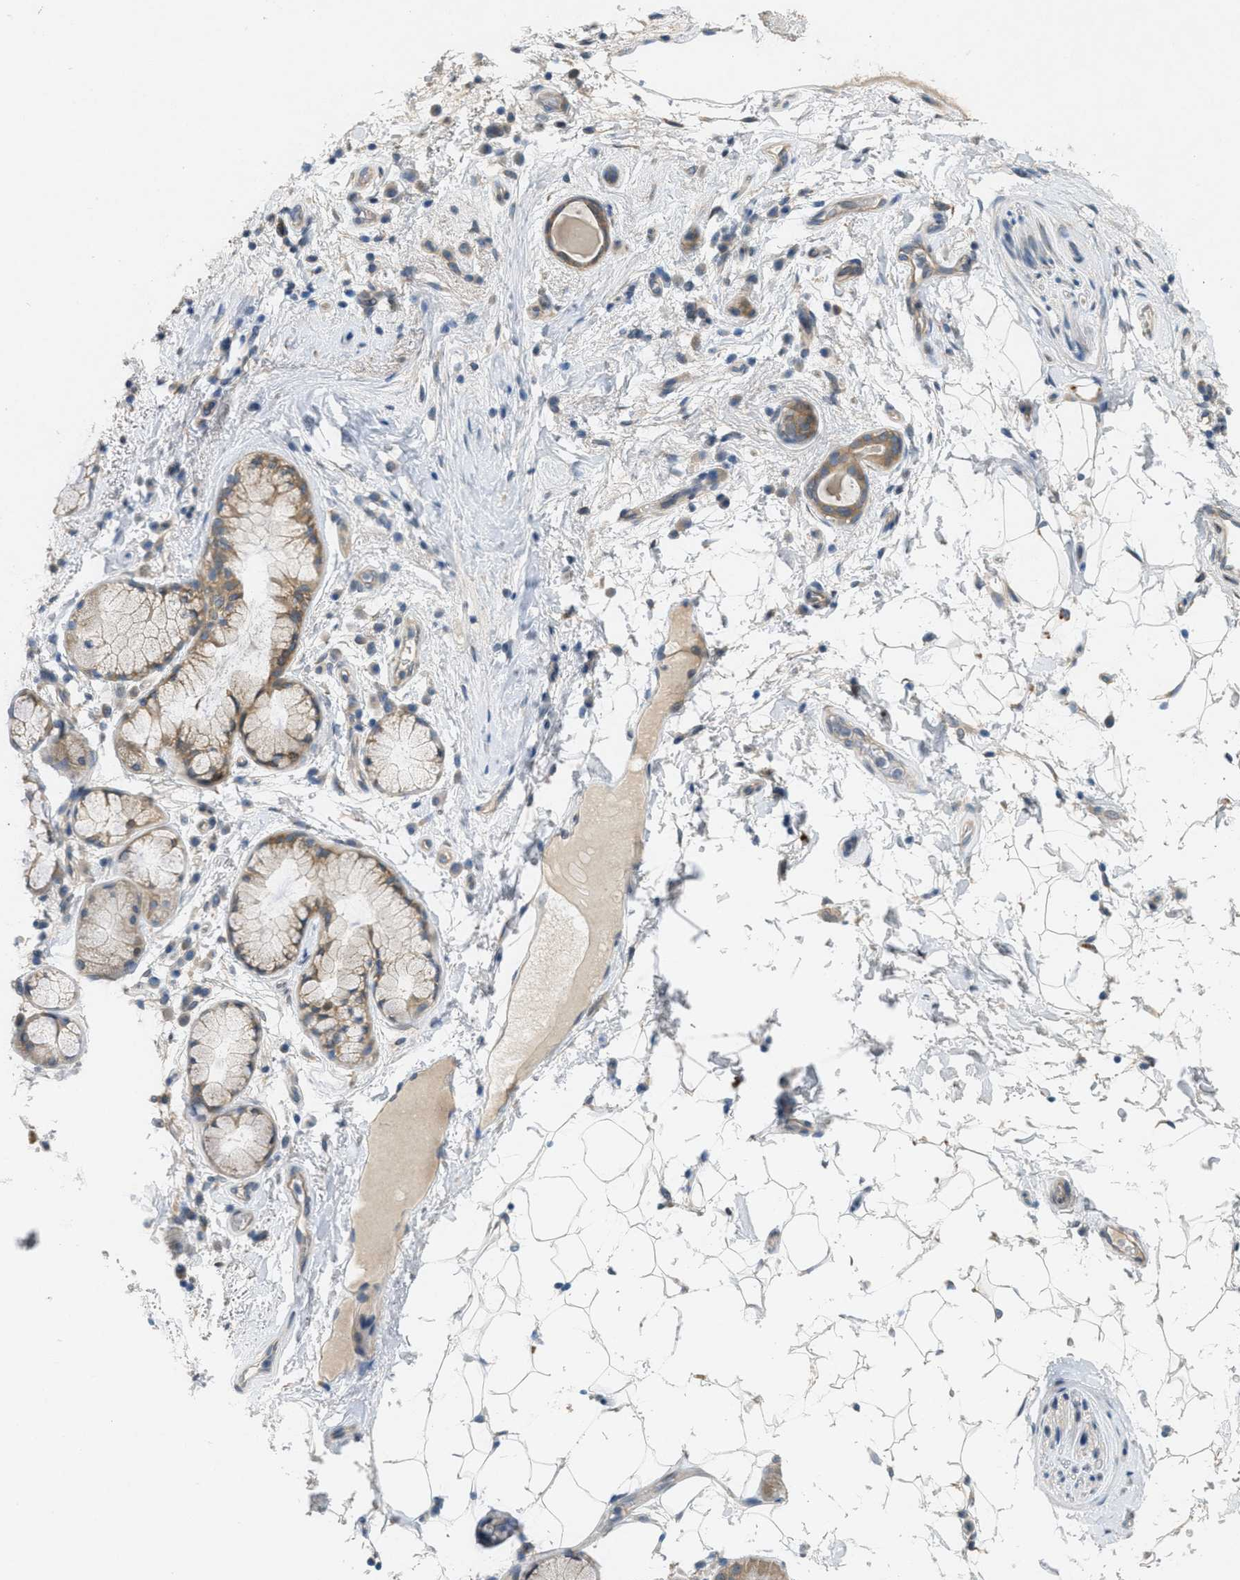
{"staining": {"intensity": "moderate", "quantity": ">75%", "location": "cytoplasmic/membranous"}, "tissue": "bronchus", "cell_type": "Respiratory epithelial cells", "image_type": "normal", "snomed": [{"axis": "morphology", "description": "Normal tissue, NOS"}, {"axis": "morphology", "description": "Inflammation, NOS"}, {"axis": "topography", "description": "Cartilage tissue"}, {"axis": "topography", "description": "Bronchus"}], "caption": "Brown immunohistochemical staining in benign human bronchus exhibits moderate cytoplasmic/membranous expression in approximately >75% of respiratory epithelial cells.", "gene": "SIGMAR1", "patient": {"sex": "male", "age": 77}}